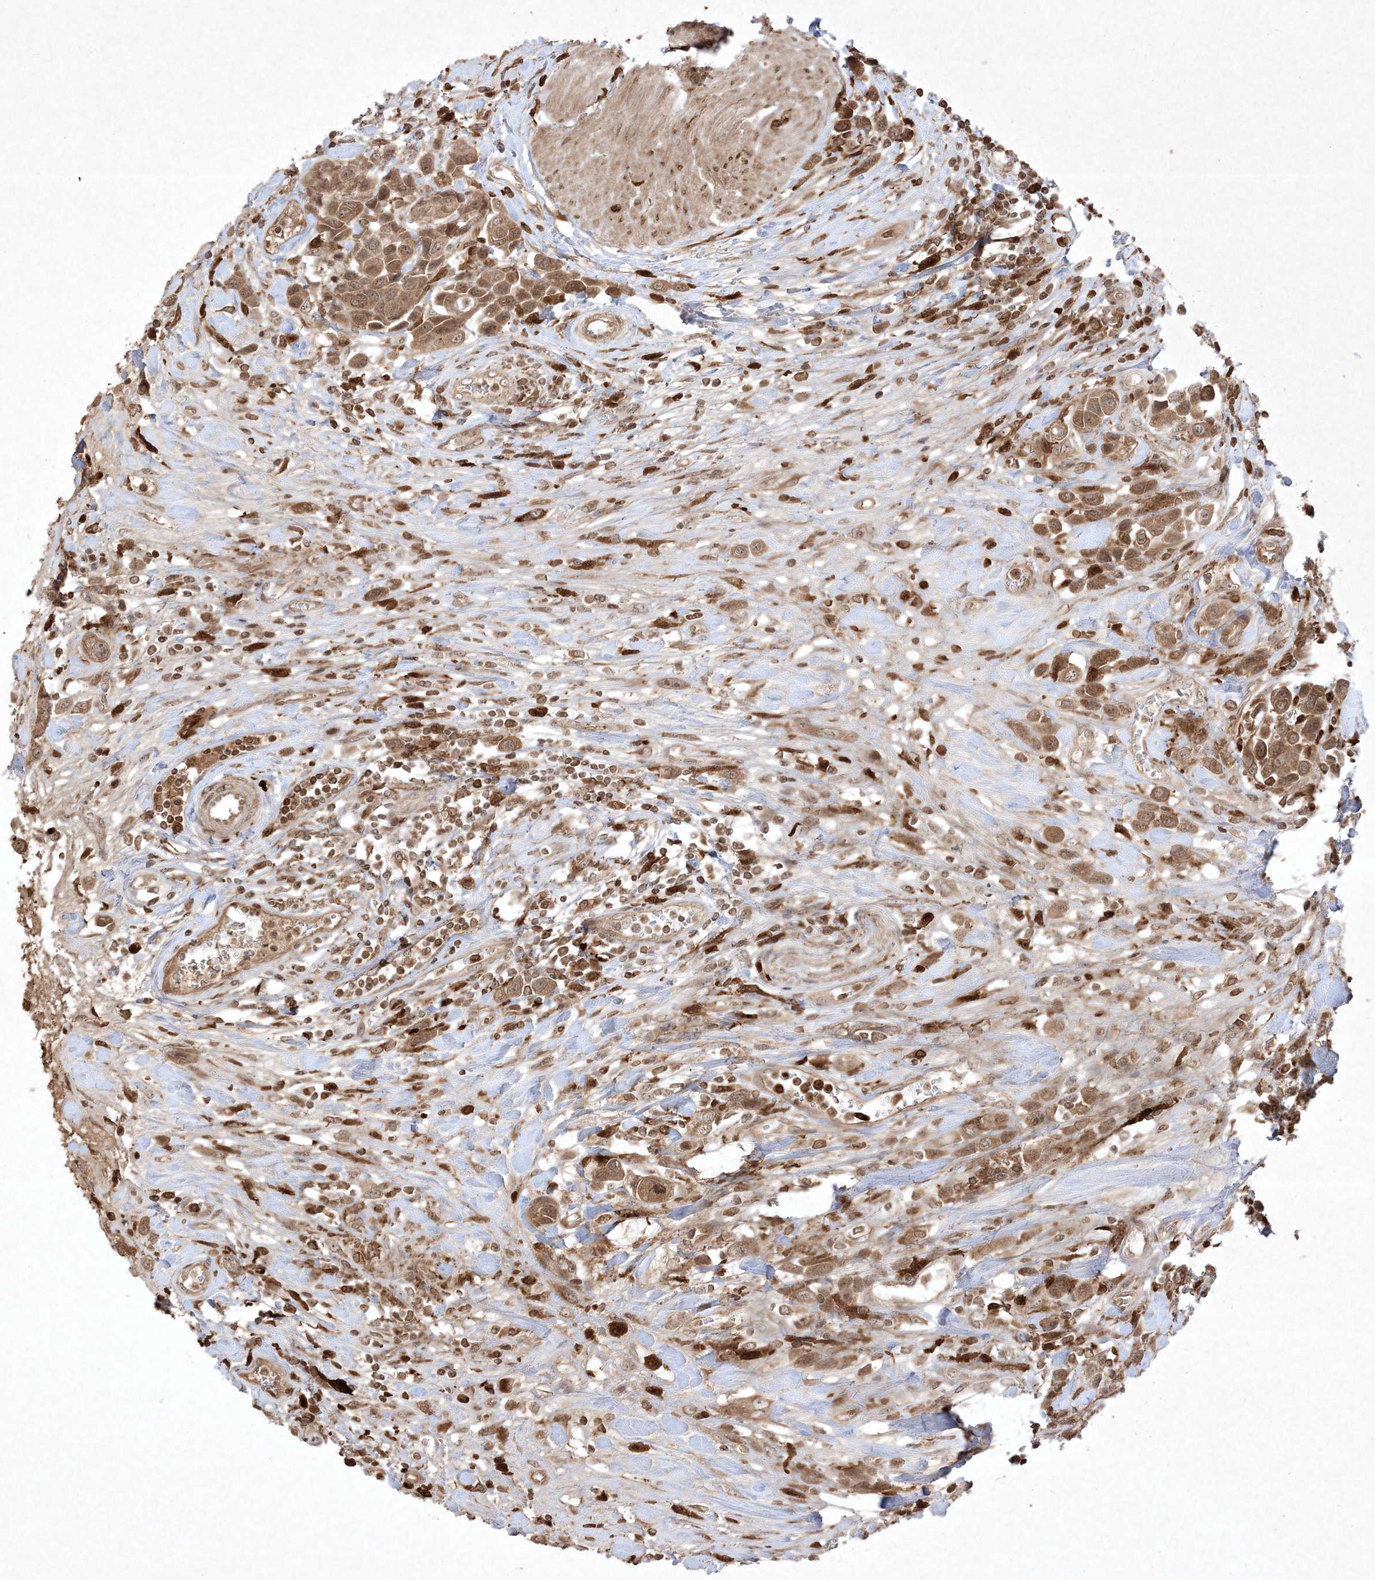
{"staining": {"intensity": "moderate", "quantity": ">75%", "location": "cytoplasmic/membranous,nuclear"}, "tissue": "urothelial cancer", "cell_type": "Tumor cells", "image_type": "cancer", "snomed": [{"axis": "morphology", "description": "Urothelial carcinoma, High grade"}, {"axis": "topography", "description": "Urinary bladder"}], "caption": "This micrograph reveals urothelial cancer stained with IHC to label a protein in brown. The cytoplasmic/membranous and nuclear of tumor cells show moderate positivity for the protein. Nuclei are counter-stained blue.", "gene": "PTK6", "patient": {"sex": "male", "age": 50}}